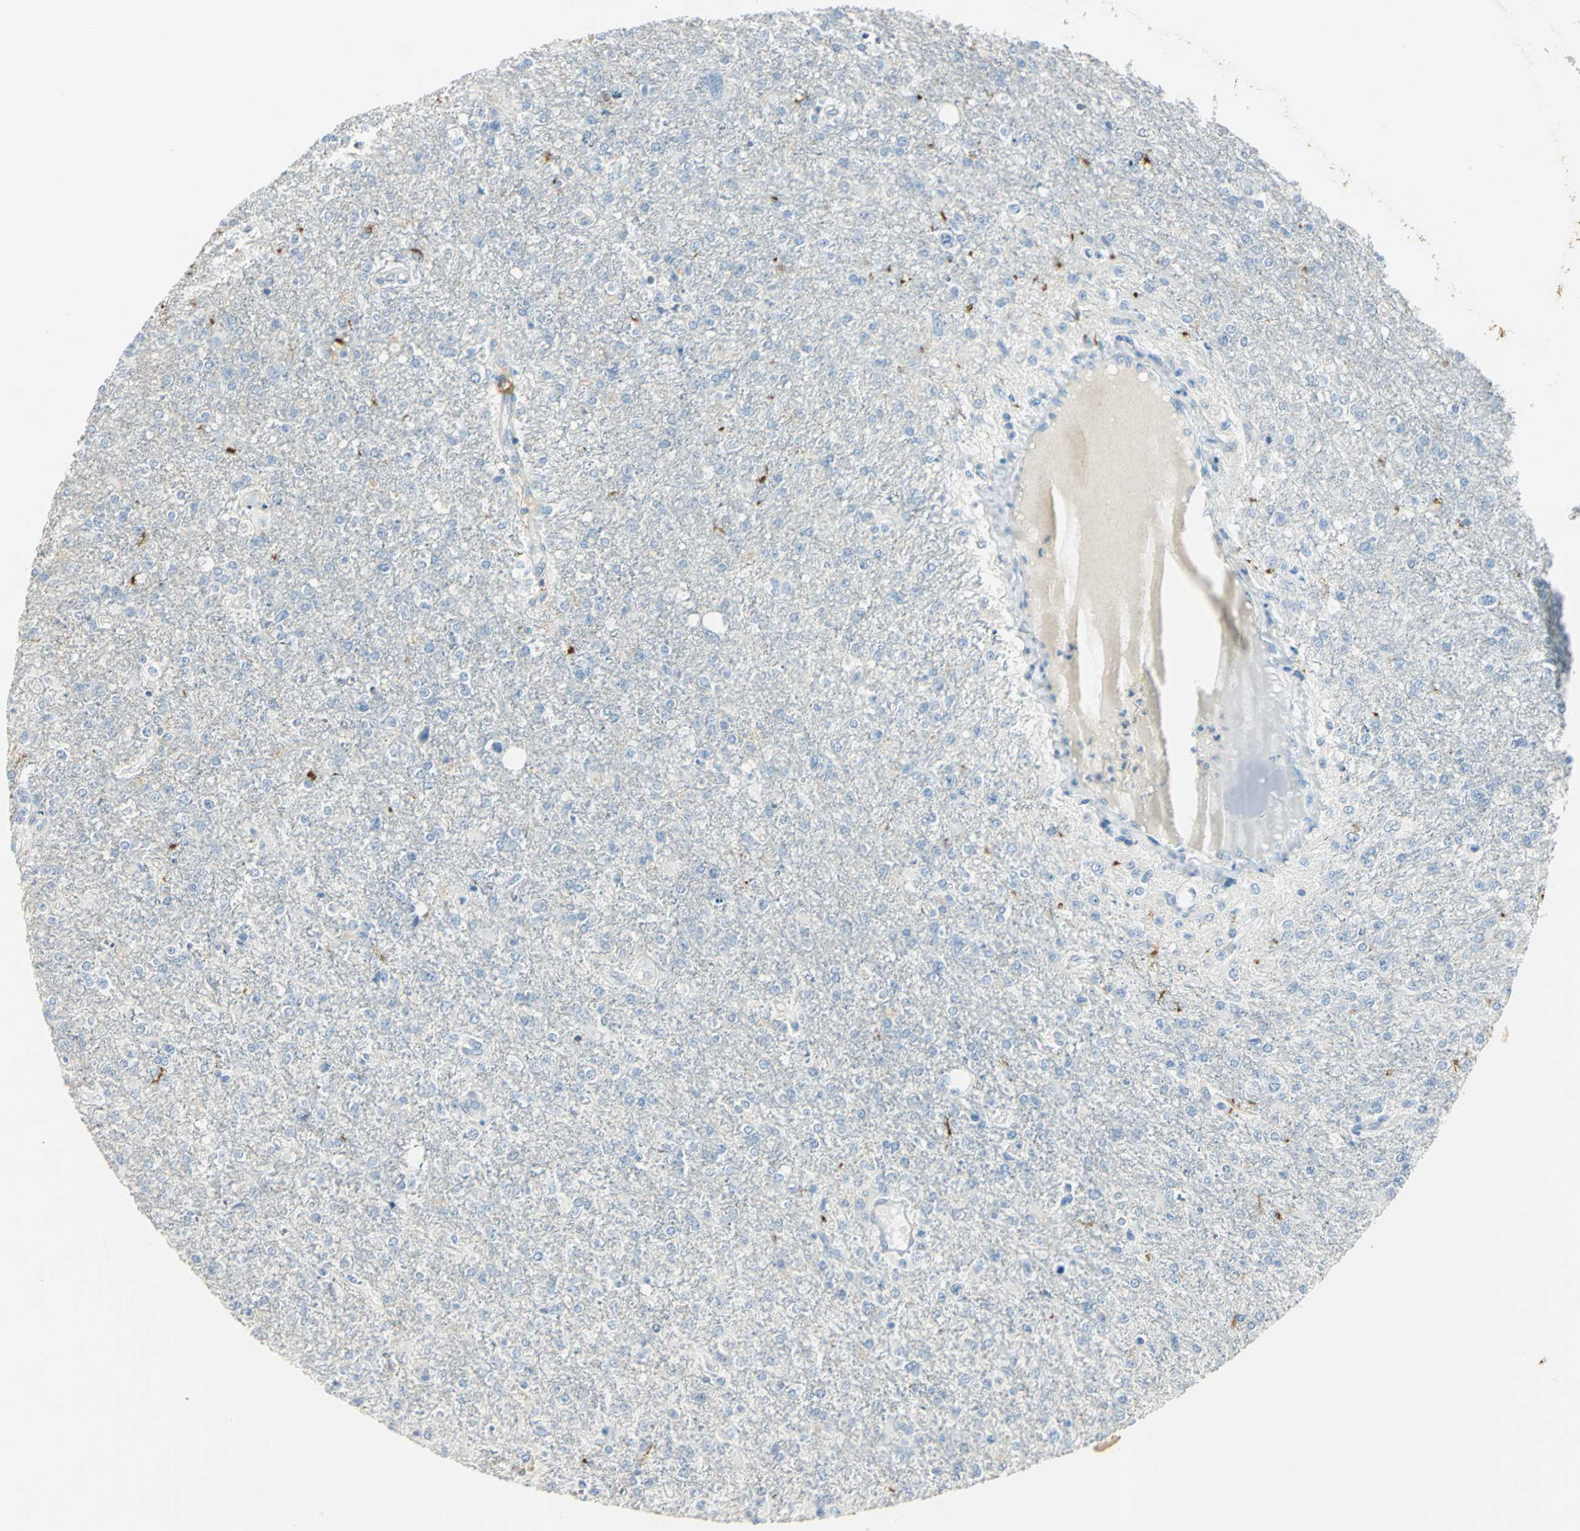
{"staining": {"intensity": "negative", "quantity": "none", "location": "none"}, "tissue": "glioma", "cell_type": "Tumor cells", "image_type": "cancer", "snomed": [{"axis": "morphology", "description": "Glioma, malignant, High grade"}, {"axis": "topography", "description": "Cerebral cortex"}], "caption": "High power microscopy micrograph of an IHC photomicrograph of glioma, revealing no significant positivity in tumor cells.", "gene": "ANXA4", "patient": {"sex": "male", "age": 76}}